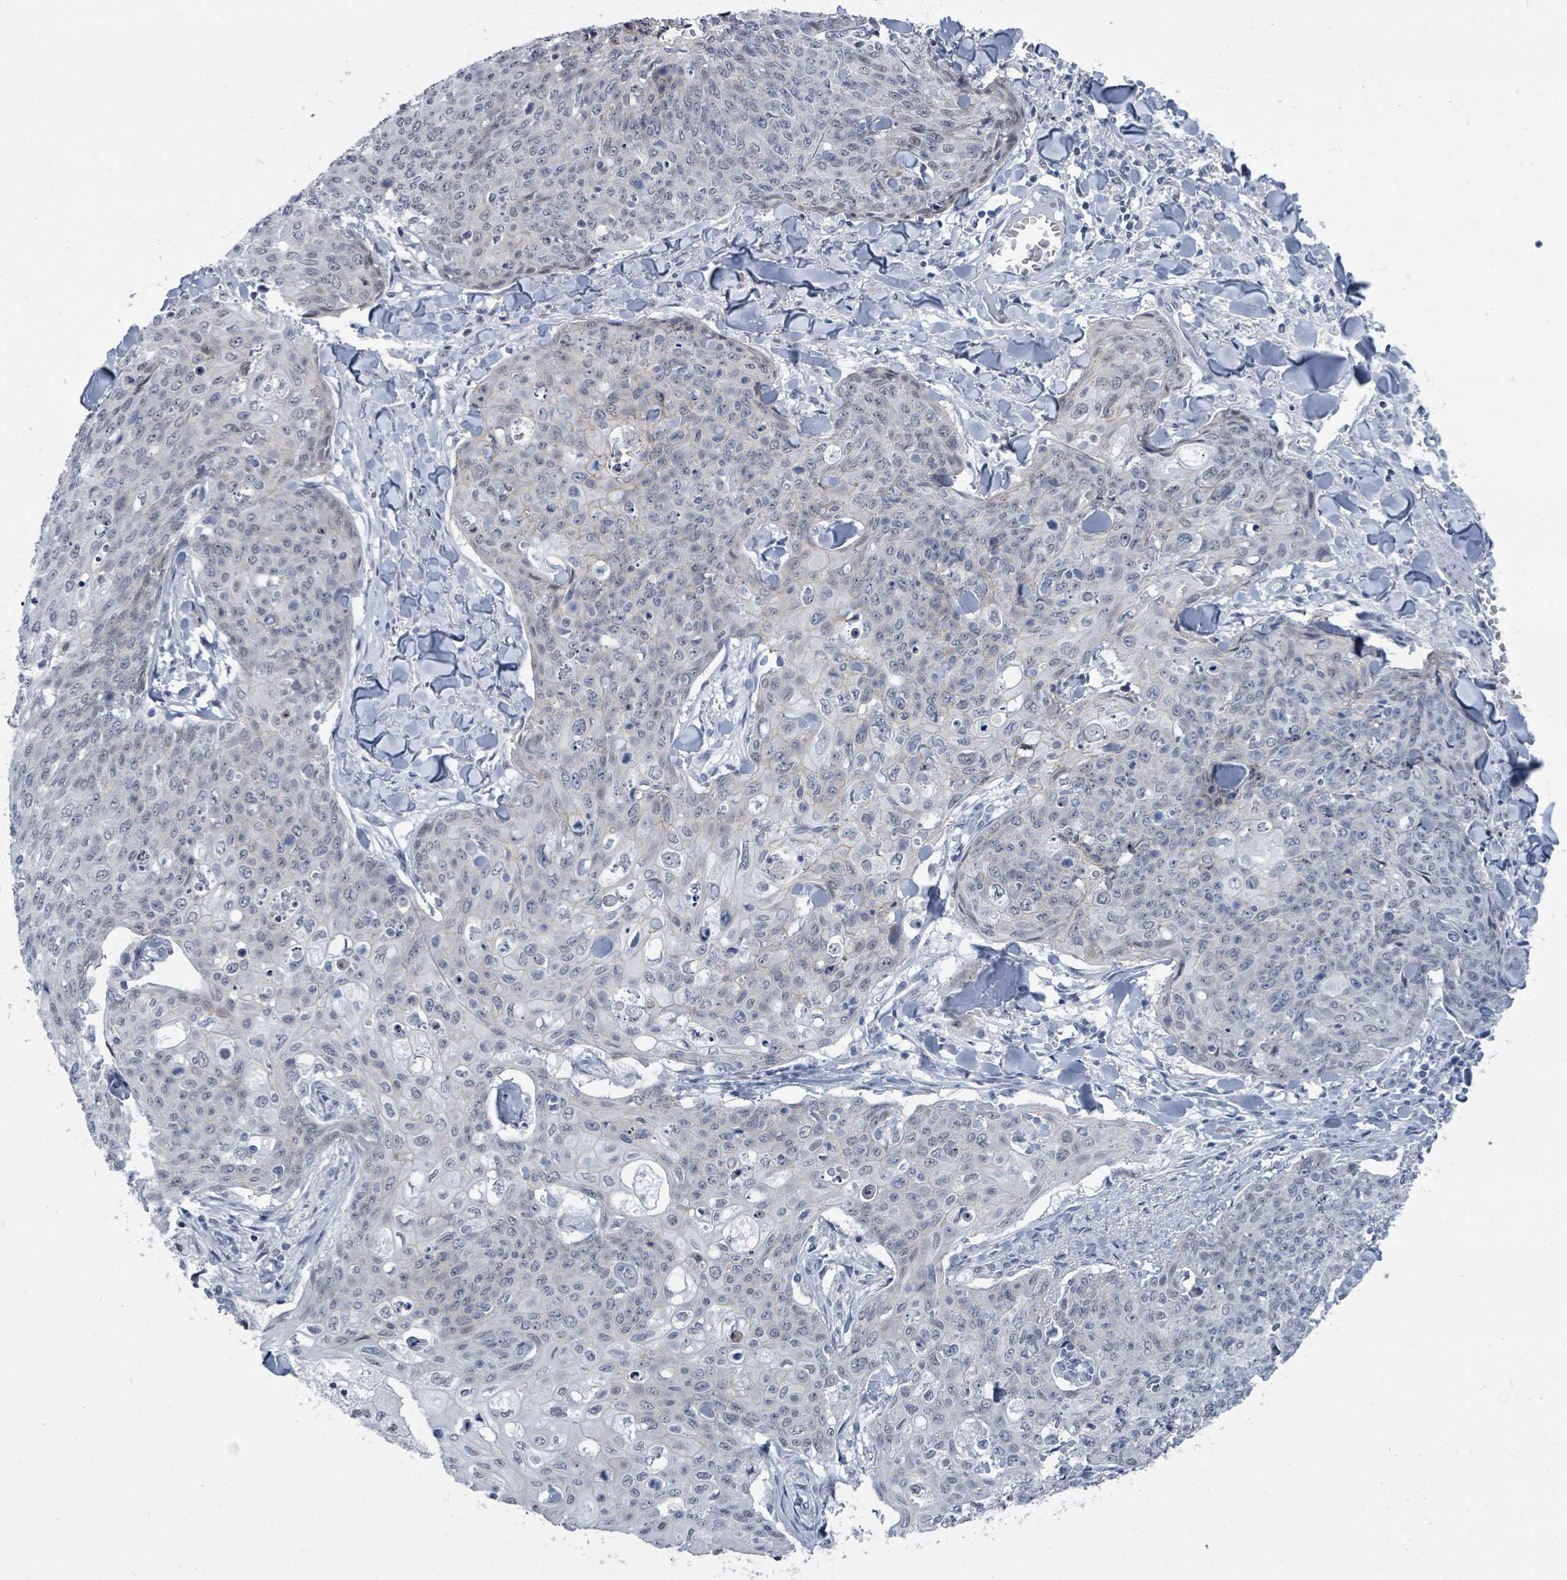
{"staining": {"intensity": "negative", "quantity": "none", "location": "none"}, "tissue": "skin cancer", "cell_type": "Tumor cells", "image_type": "cancer", "snomed": [{"axis": "morphology", "description": "Squamous cell carcinoma, NOS"}, {"axis": "topography", "description": "Skin"}, {"axis": "topography", "description": "Vulva"}], "caption": "Immunohistochemical staining of human skin cancer (squamous cell carcinoma) demonstrates no significant staining in tumor cells. (Brightfield microscopy of DAB IHC at high magnification).", "gene": "CT45A5", "patient": {"sex": "female", "age": 85}}